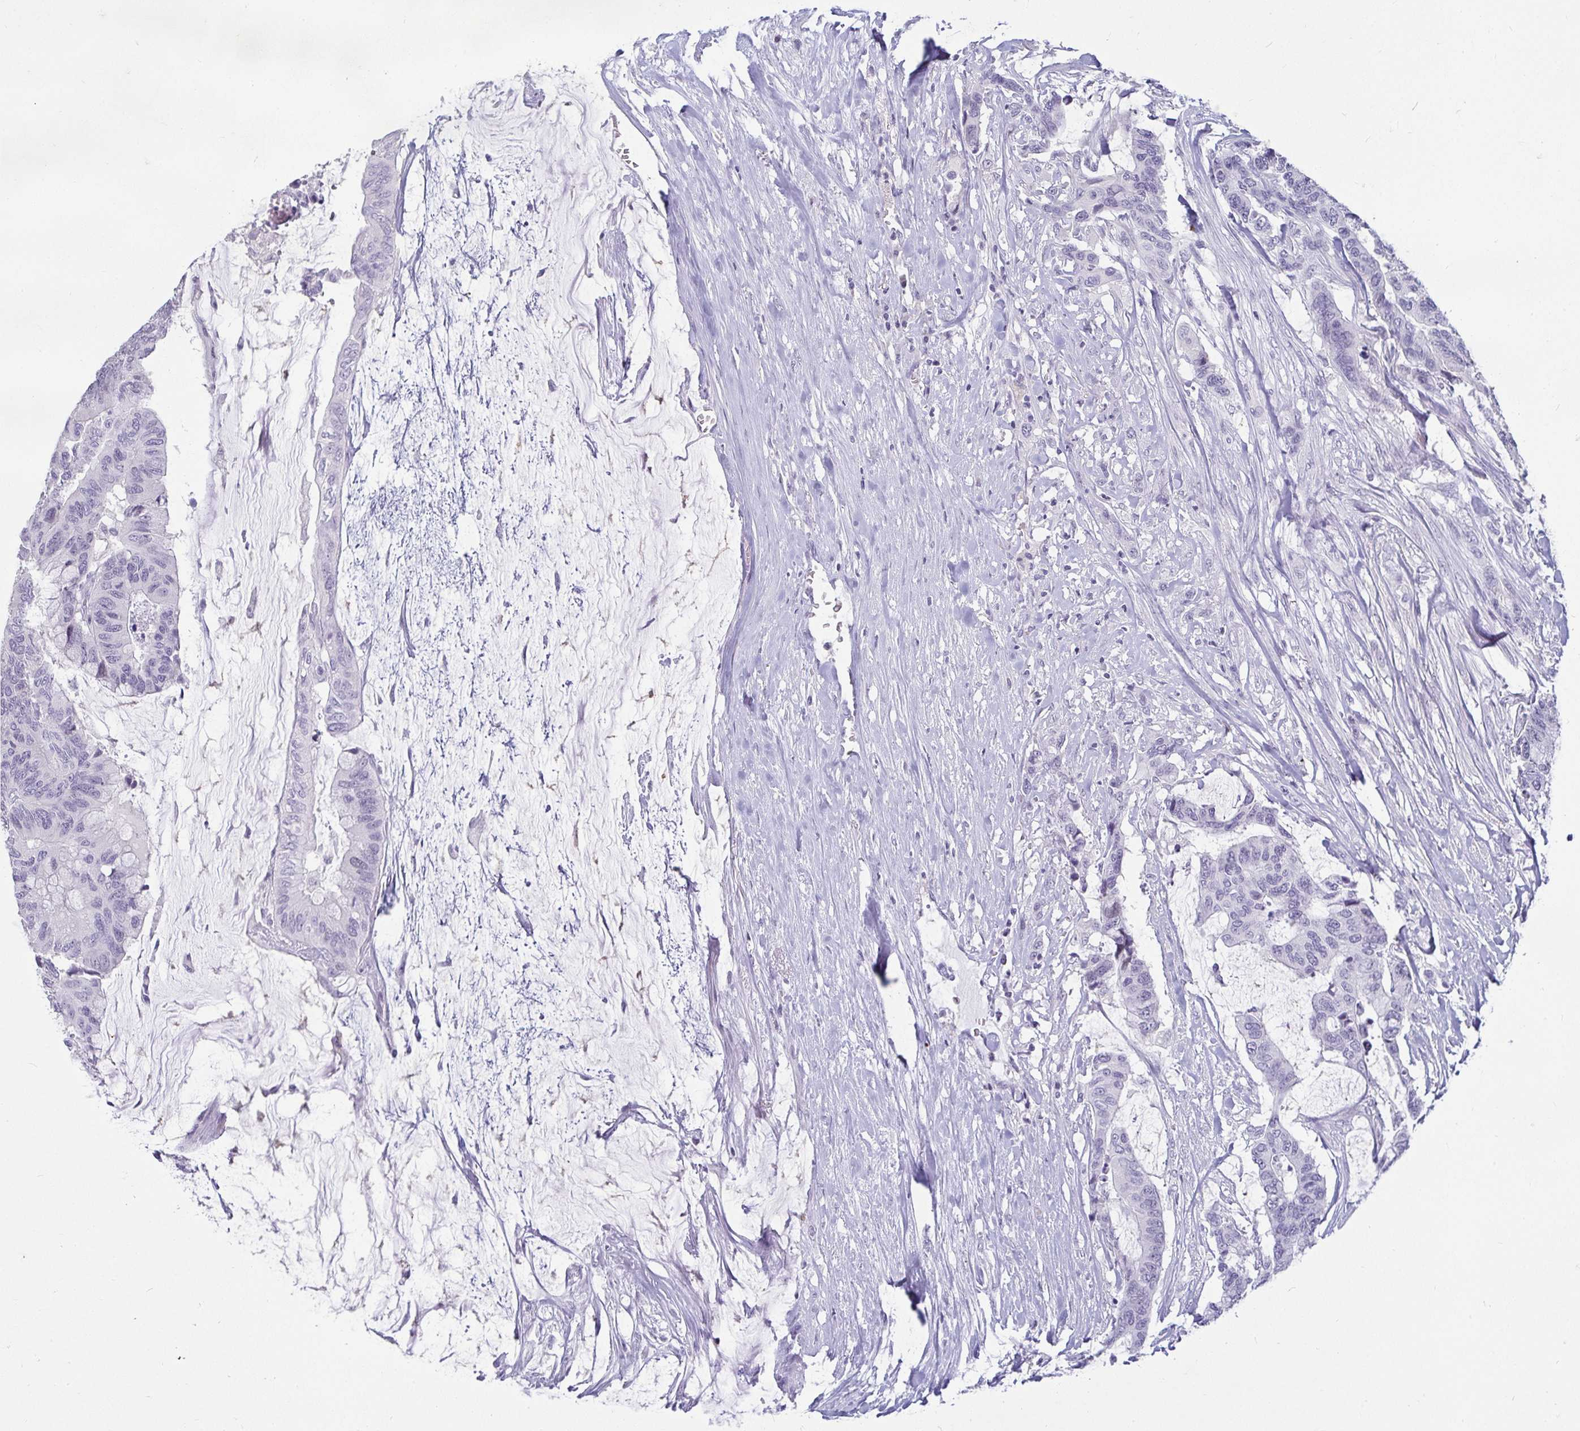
{"staining": {"intensity": "negative", "quantity": "none", "location": "none"}, "tissue": "colorectal cancer", "cell_type": "Tumor cells", "image_type": "cancer", "snomed": [{"axis": "morphology", "description": "Adenocarcinoma, NOS"}, {"axis": "topography", "description": "Rectum"}], "caption": "Adenocarcinoma (colorectal) was stained to show a protein in brown. There is no significant expression in tumor cells.", "gene": "CR2", "patient": {"sex": "female", "age": 59}}